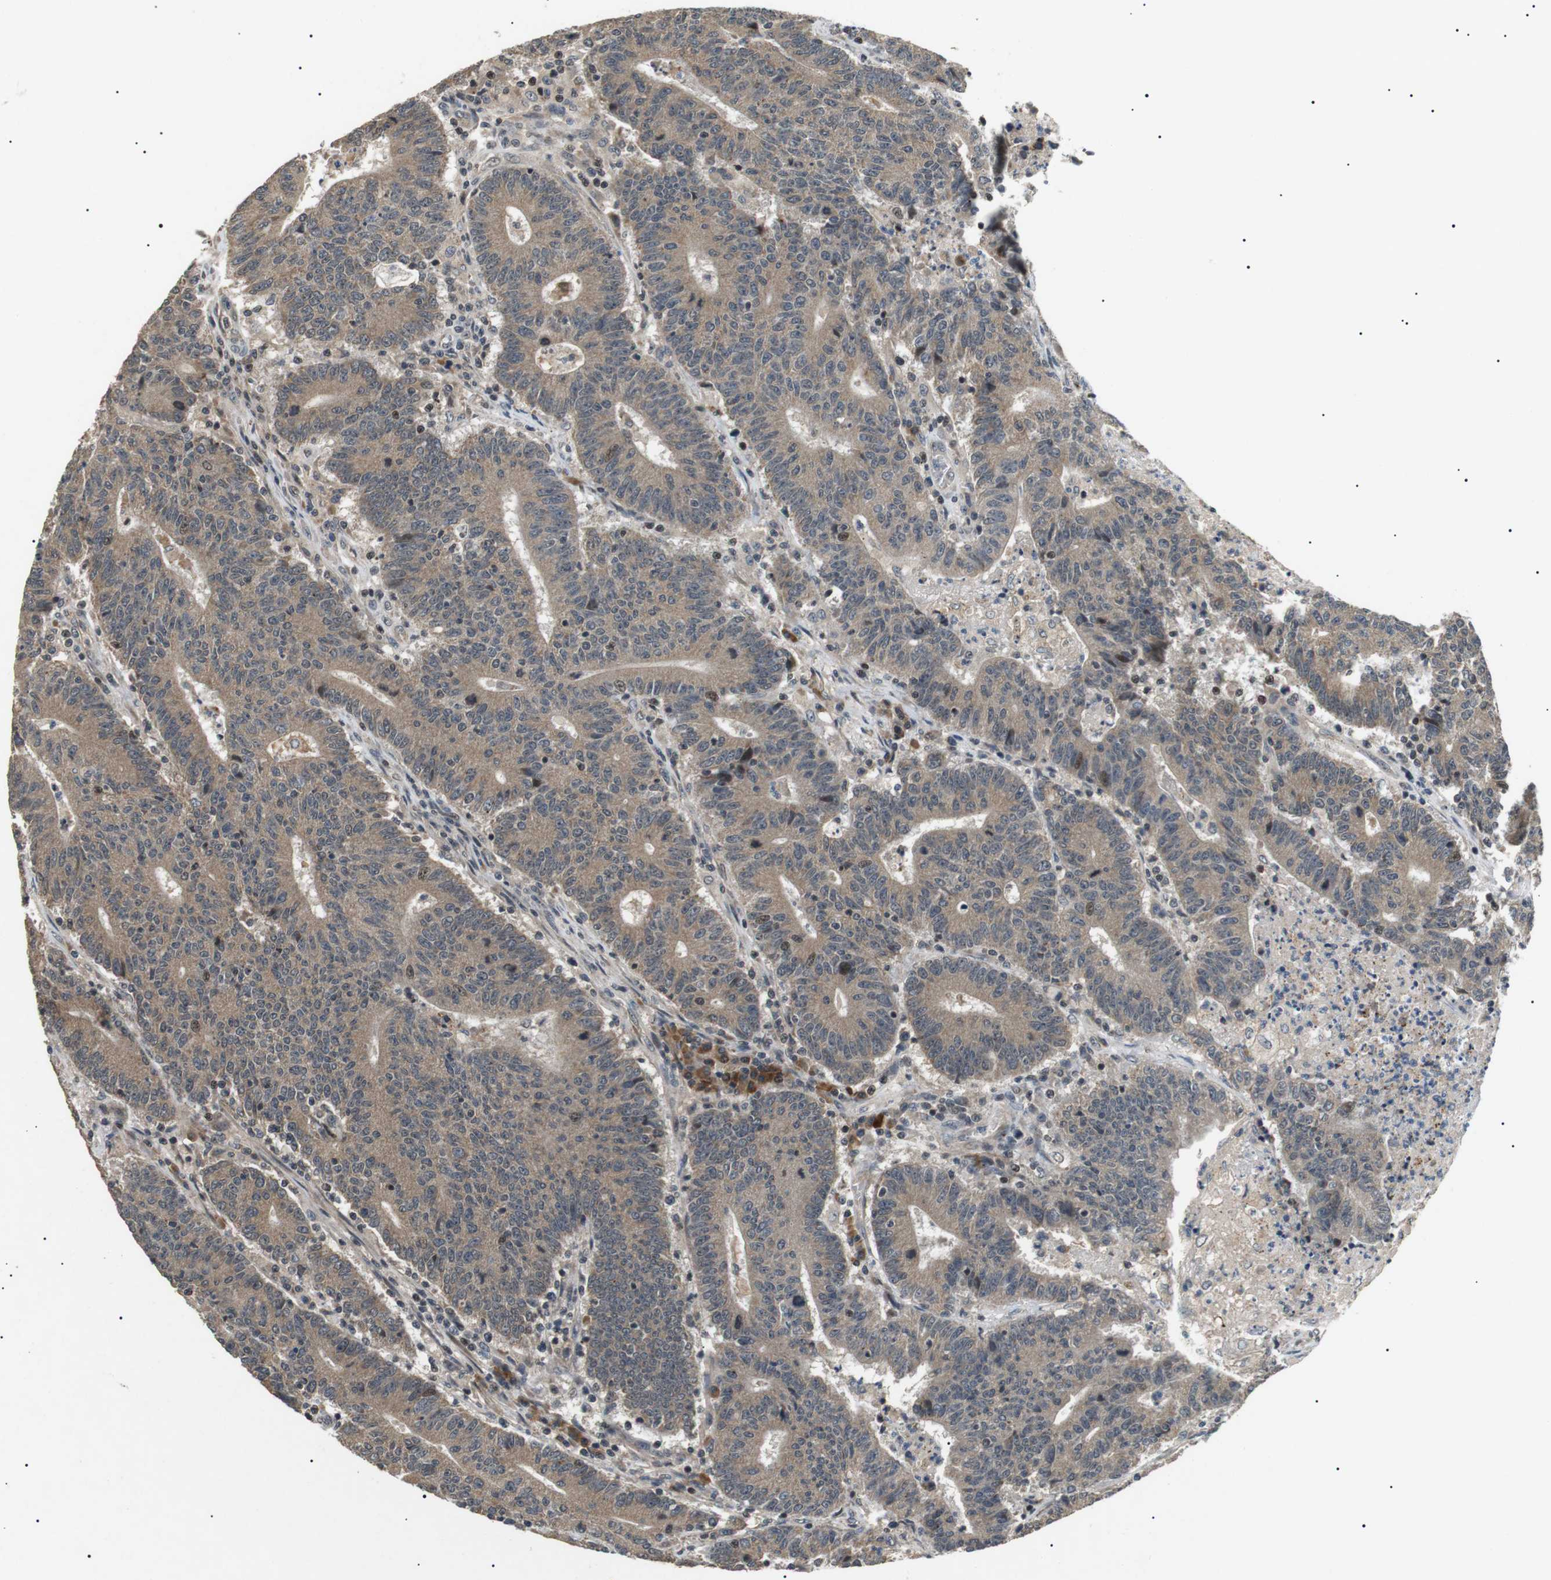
{"staining": {"intensity": "moderate", "quantity": ">75%", "location": "cytoplasmic/membranous"}, "tissue": "colorectal cancer", "cell_type": "Tumor cells", "image_type": "cancer", "snomed": [{"axis": "morphology", "description": "Normal tissue, NOS"}, {"axis": "morphology", "description": "Adenocarcinoma, NOS"}, {"axis": "topography", "description": "Colon"}], "caption": "Tumor cells demonstrate medium levels of moderate cytoplasmic/membranous expression in about >75% of cells in colorectal adenocarcinoma.", "gene": "HSPA13", "patient": {"sex": "female", "age": 75}}